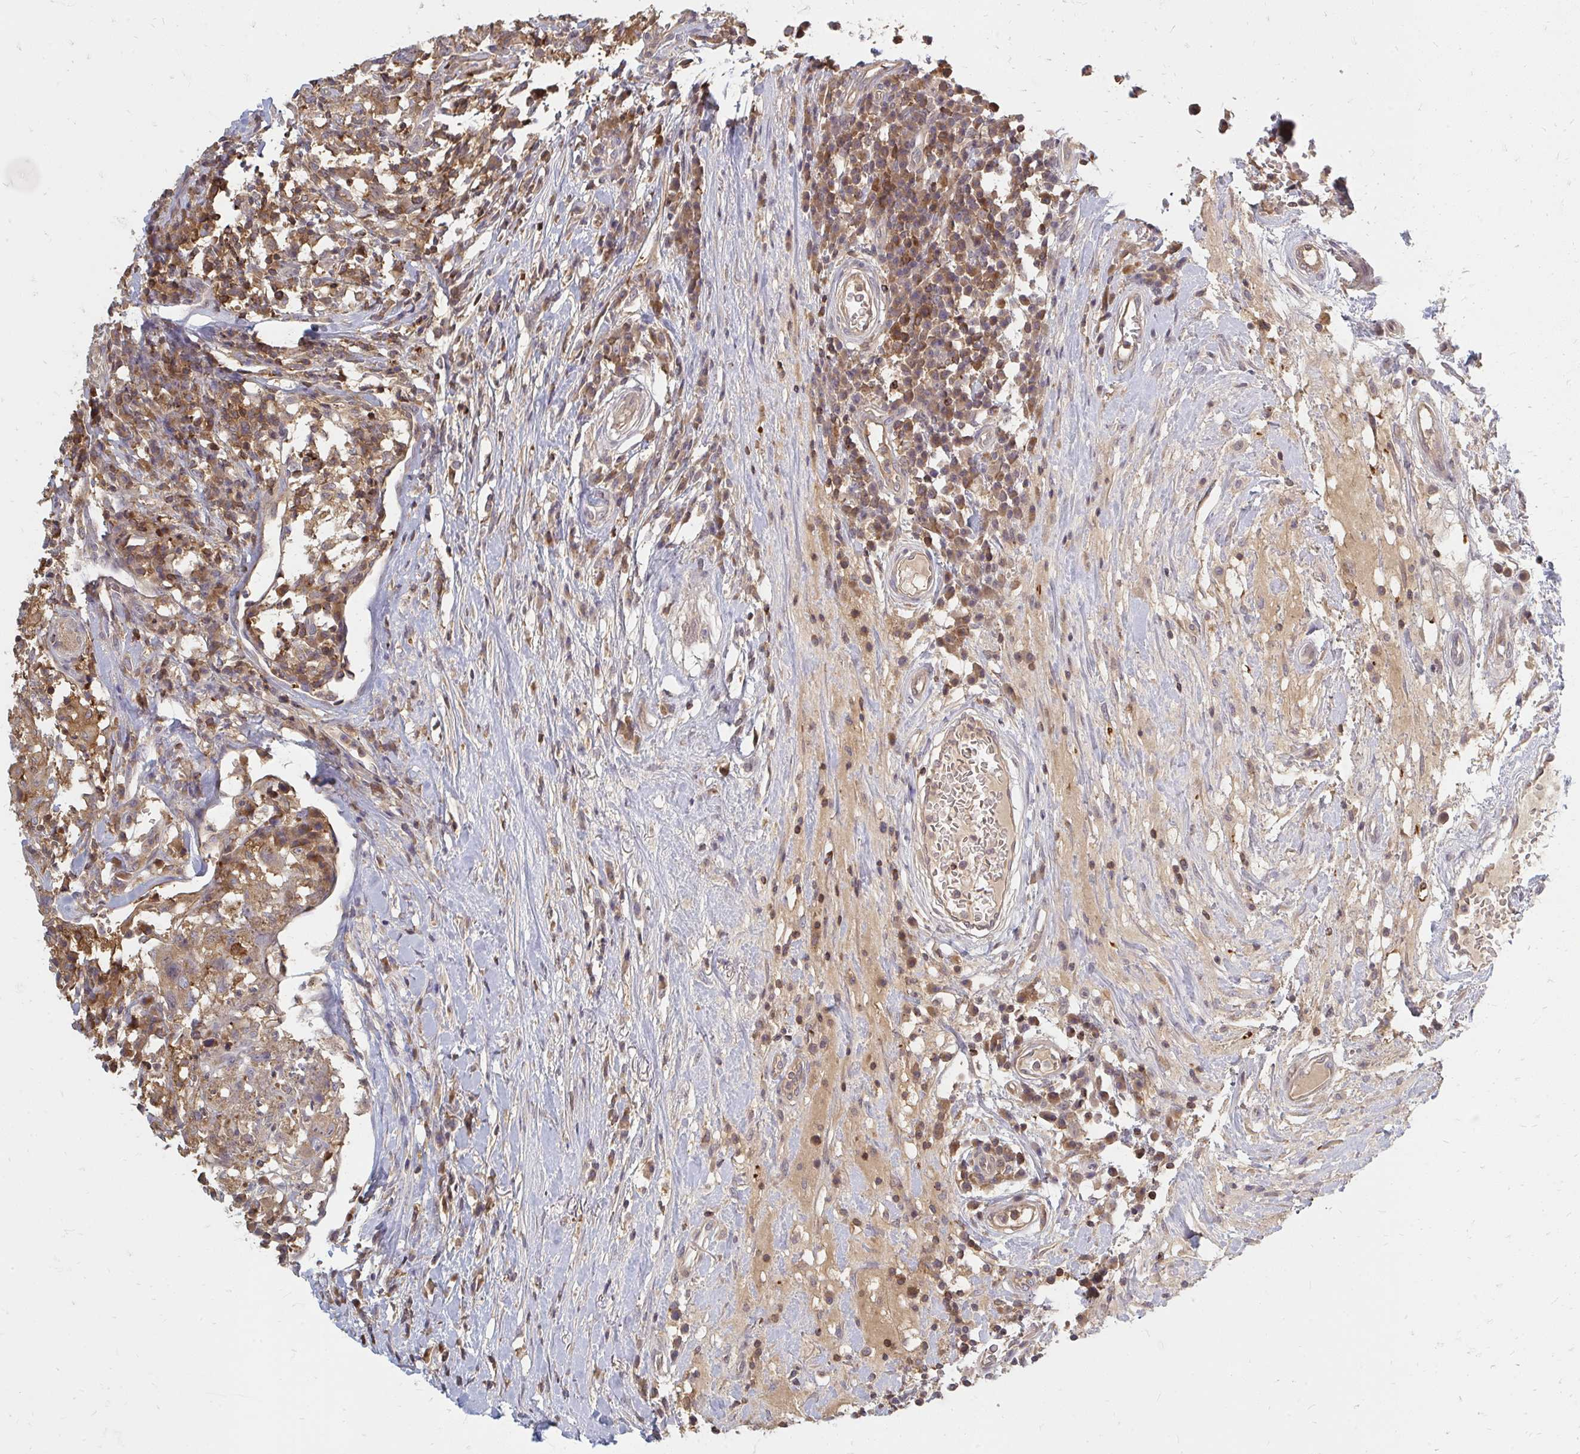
{"staining": {"intensity": "weak", "quantity": ">75%", "location": "cytoplasmic/membranous"}, "tissue": "head and neck cancer", "cell_type": "Tumor cells", "image_type": "cancer", "snomed": [{"axis": "morphology", "description": "Normal tissue, NOS"}, {"axis": "morphology", "description": "Squamous cell carcinoma, NOS"}, {"axis": "topography", "description": "Skeletal muscle"}, {"axis": "topography", "description": "Vascular tissue"}, {"axis": "topography", "description": "Peripheral nerve tissue"}, {"axis": "topography", "description": "Head-Neck"}], "caption": "High-magnification brightfield microscopy of squamous cell carcinoma (head and neck) stained with DAB (3,3'-diaminobenzidine) (brown) and counterstained with hematoxylin (blue). tumor cells exhibit weak cytoplasmic/membranous expression is appreciated in about>75% of cells.", "gene": "ZNF285", "patient": {"sex": "male", "age": 66}}